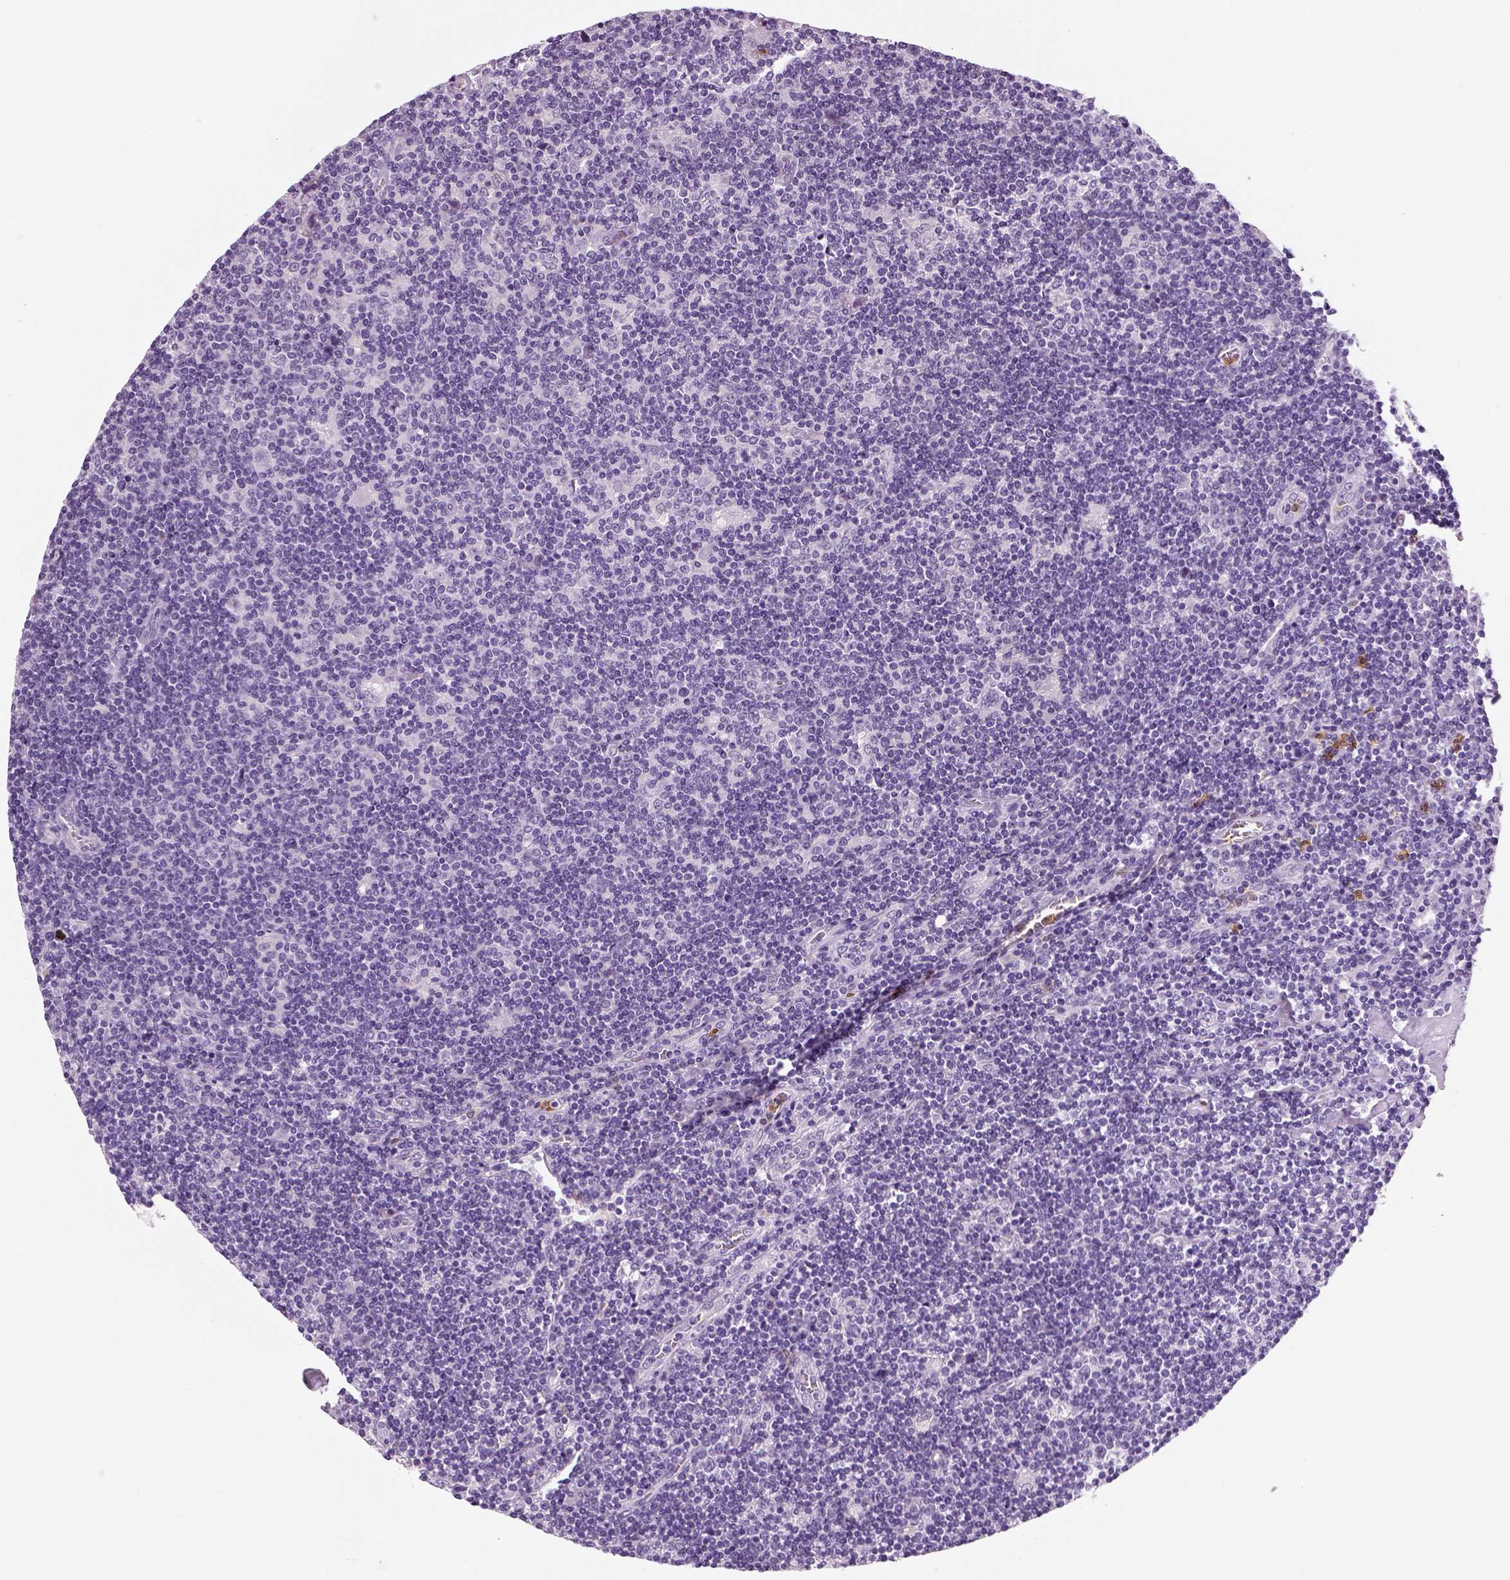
{"staining": {"intensity": "negative", "quantity": "none", "location": "none"}, "tissue": "lymphoma", "cell_type": "Tumor cells", "image_type": "cancer", "snomed": [{"axis": "morphology", "description": "Hodgkin's disease, NOS"}, {"axis": "topography", "description": "Lymph node"}], "caption": "The image exhibits no staining of tumor cells in lymphoma. (DAB (3,3'-diaminobenzidine) IHC, high magnification).", "gene": "NECAB2", "patient": {"sex": "male", "age": 40}}